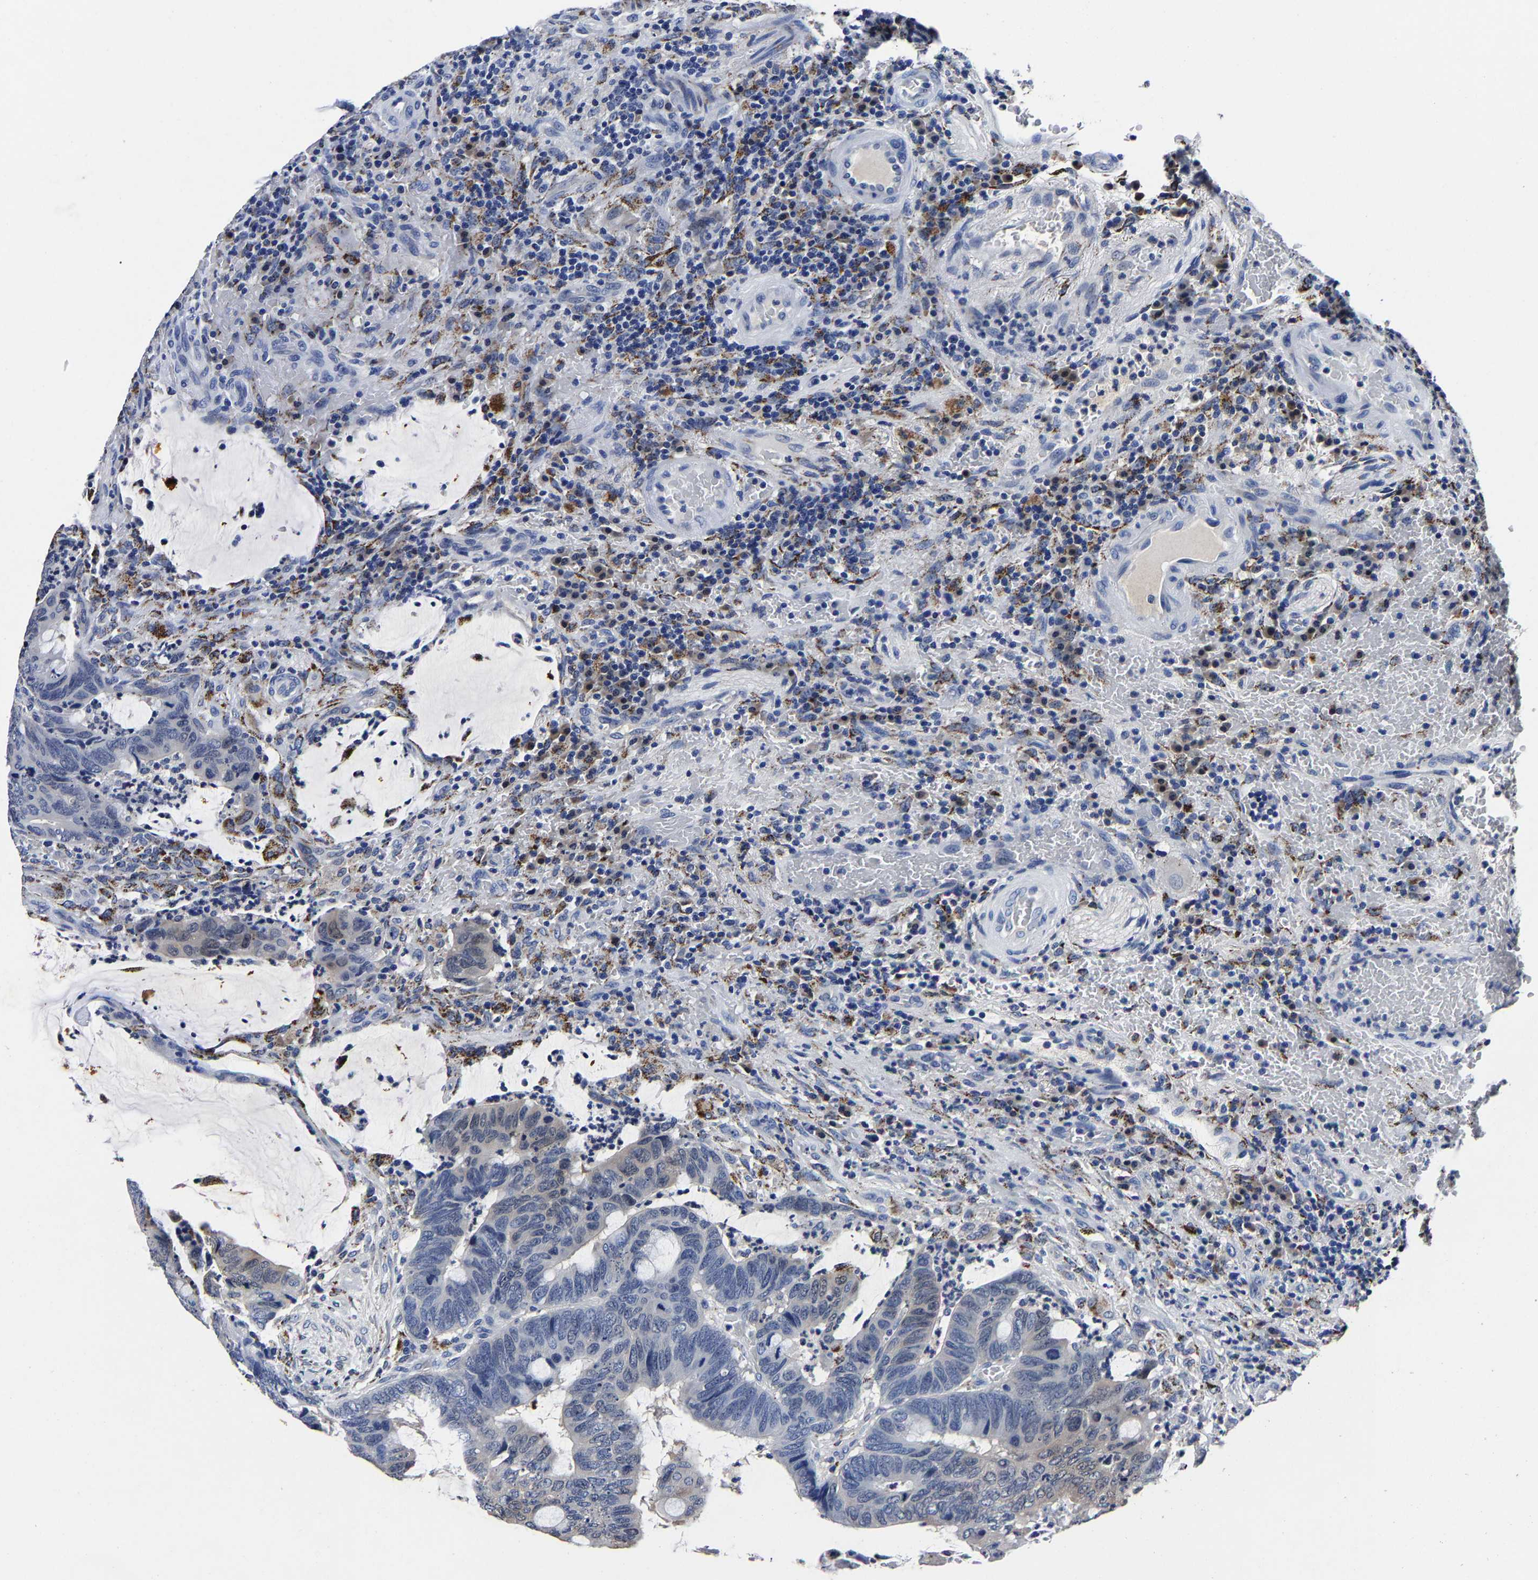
{"staining": {"intensity": "negative", "quantity": "none", "location": "none"}, "tissue": "colorectal cancer", "cell_type": "Tumor cells", "image_type": "cancer", "snomed": [{"axis": "morphology", "description": "Normal tissue, NOS"}, {"axis": "morphology", "description": "Adenocarcinoma, NOS"}, {"axis": "topography", "description": "Rectum"}, {"axis": "topography", "description": "Peripheral nerve tissue"}], "caption": "Tumor cells show no significant staining in colorectal cancer (adenocarcinoma).", "gene": "PSPH", "patient": {"sex": "male", "age": 92}}